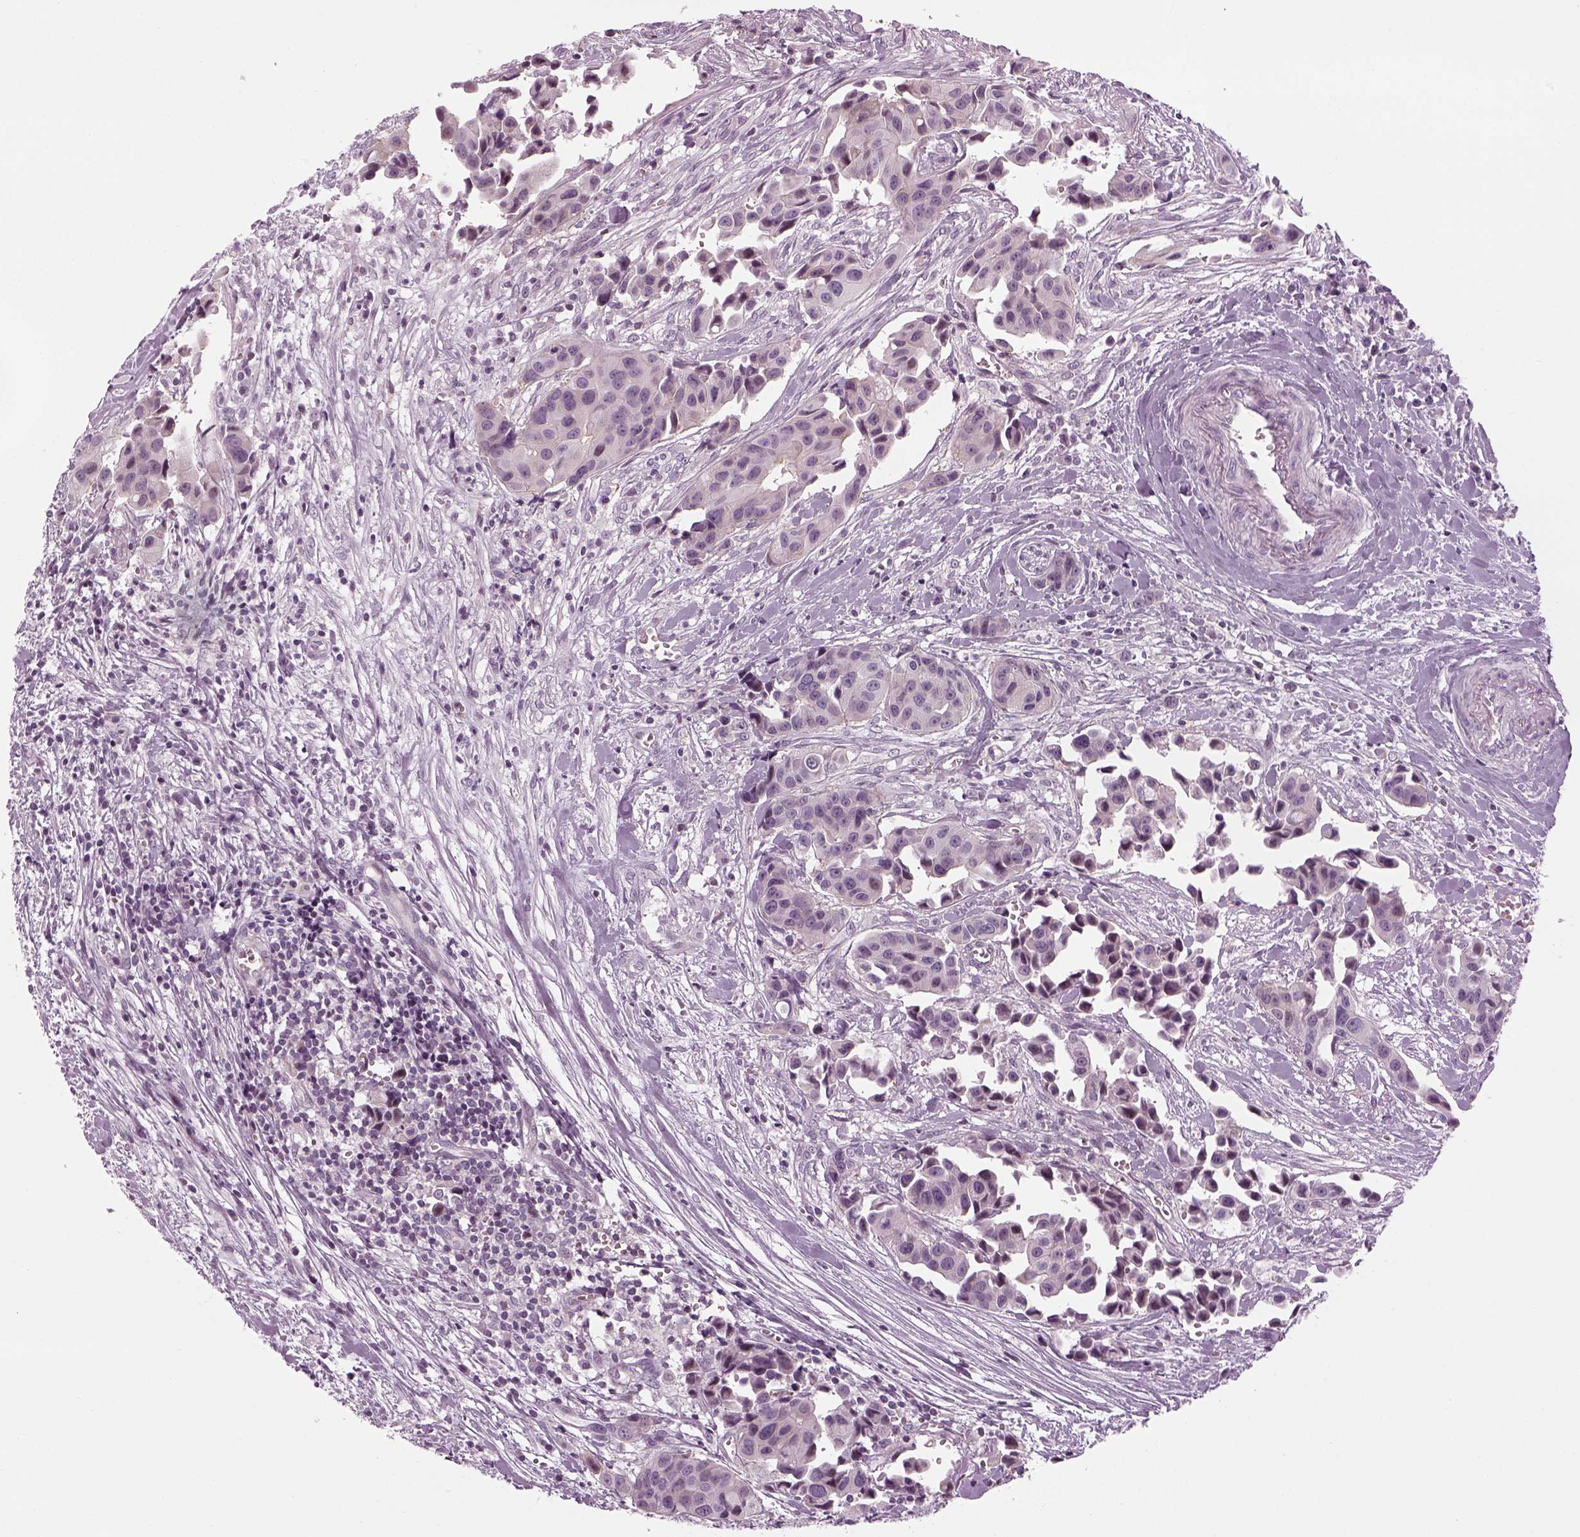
{"staining": {"intensity": "negative", "quantity": "none", "location": "none"}, "tissue": "head and neck cancer", "cell_type": "Tumor cells", "image_type": "cancer", "snomed": [{"axis": "morphology", "description": "Adenocarcinoma, NOS"}, {"axis": "topography", "description": "Head-Neck"}], "caption": "Tumor cells show no significant protein positivity in adenocarcinoma (head and neck). (DAB IHC with hematoxylin counter stain).", "gene": "LRRIQ3", "patient": {"sex": "male", "age": 76}}